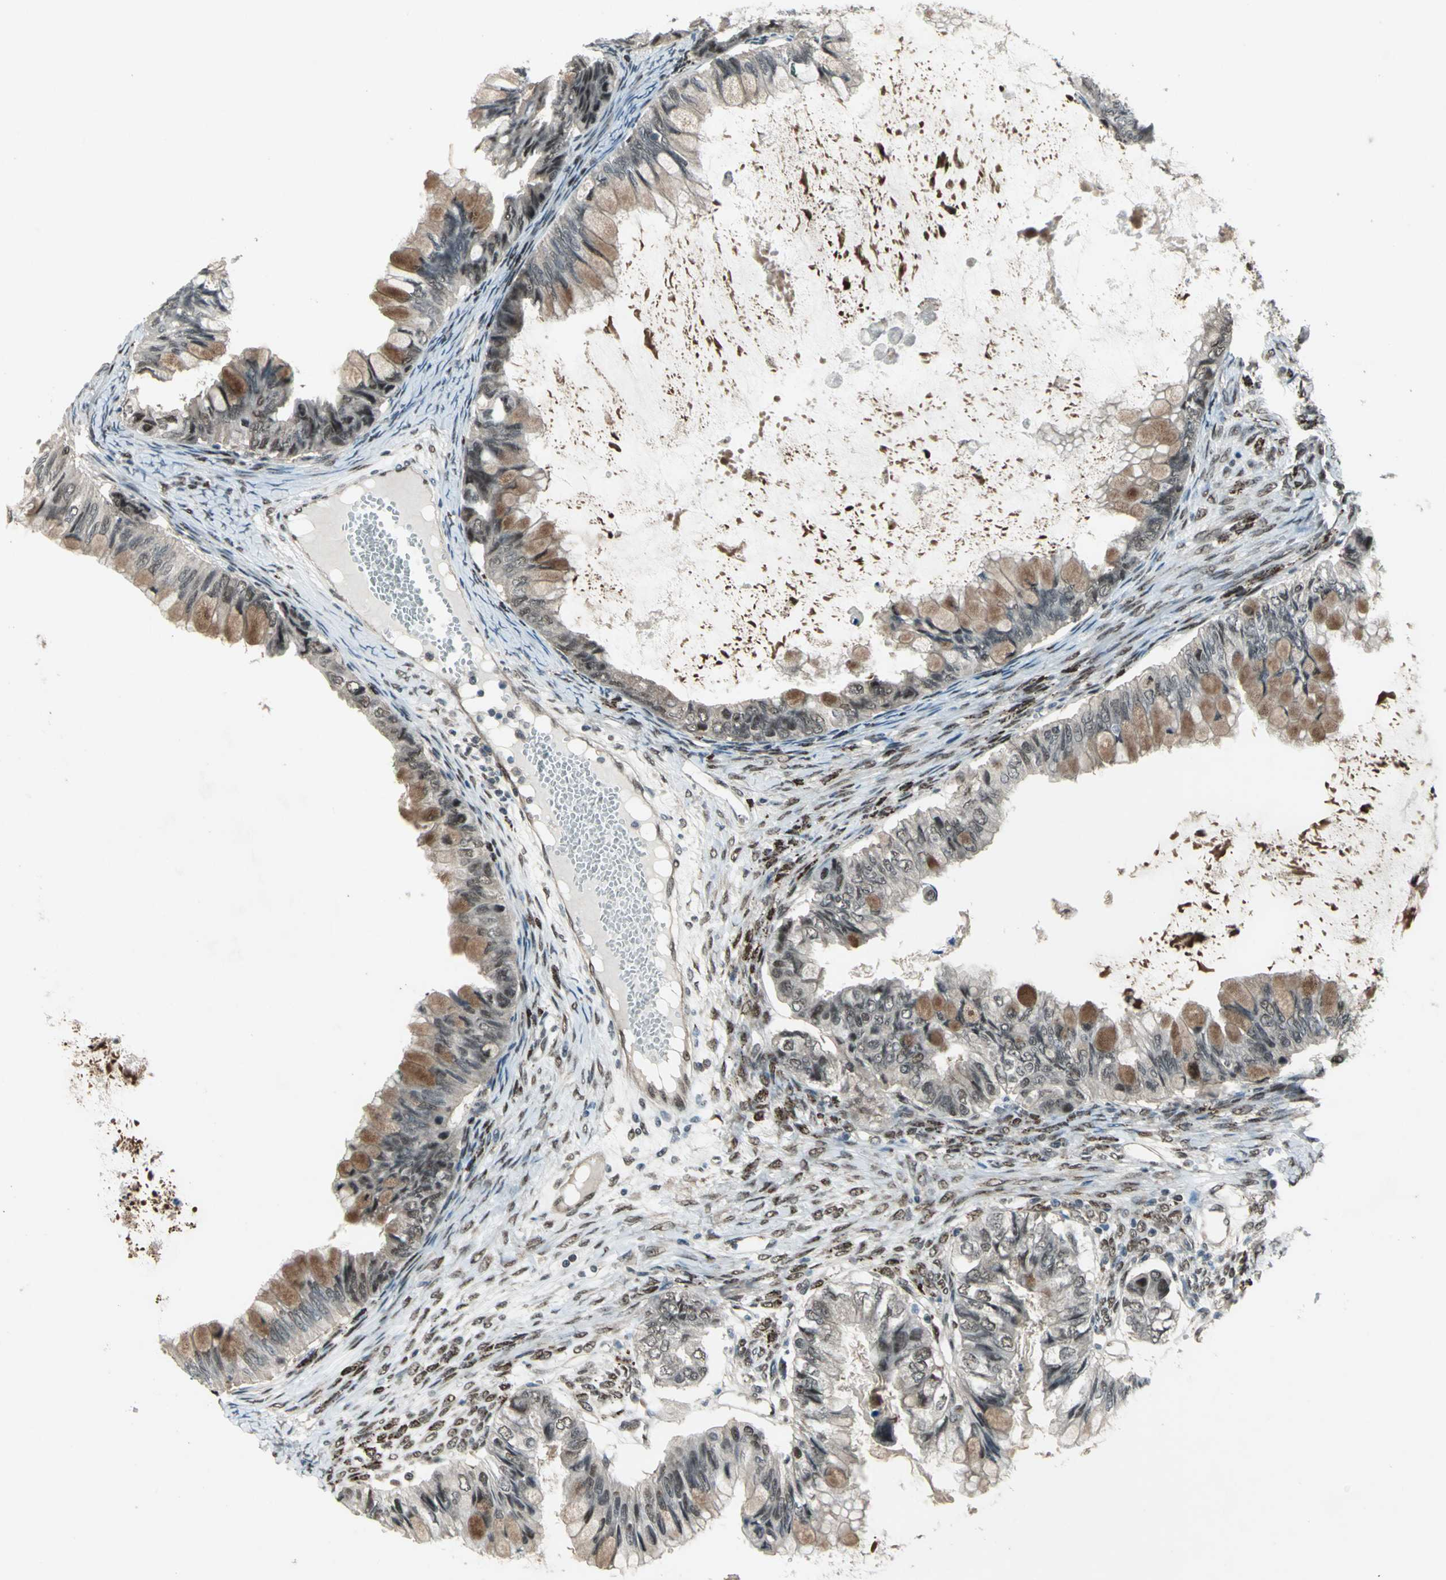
{"staining": {"intensity": "weak", "quantity": "25%-75%", "location": "cytoplasmic/membranous,nuclear"}, "tissue": "ovarian cancer", "cell_type": "Tumor cells", "image_type": "cancer", "snomed": [{"axis": "morphology", "description": "Cystadenocarcinoma, mucinous, NOS"}, {"axis": "topography", "description": "Ovary"}], "caption": "An IHC photomicrograph of tumor tissue is shown. Protein staining in brown labels weak cytoplasmic/membranous and nuclear positivity in mucinous cystadenocarcinoma (ovarian) within tumor cells.", "gene": "COPS5", "patient": {"sex": "female", "age": 80}}